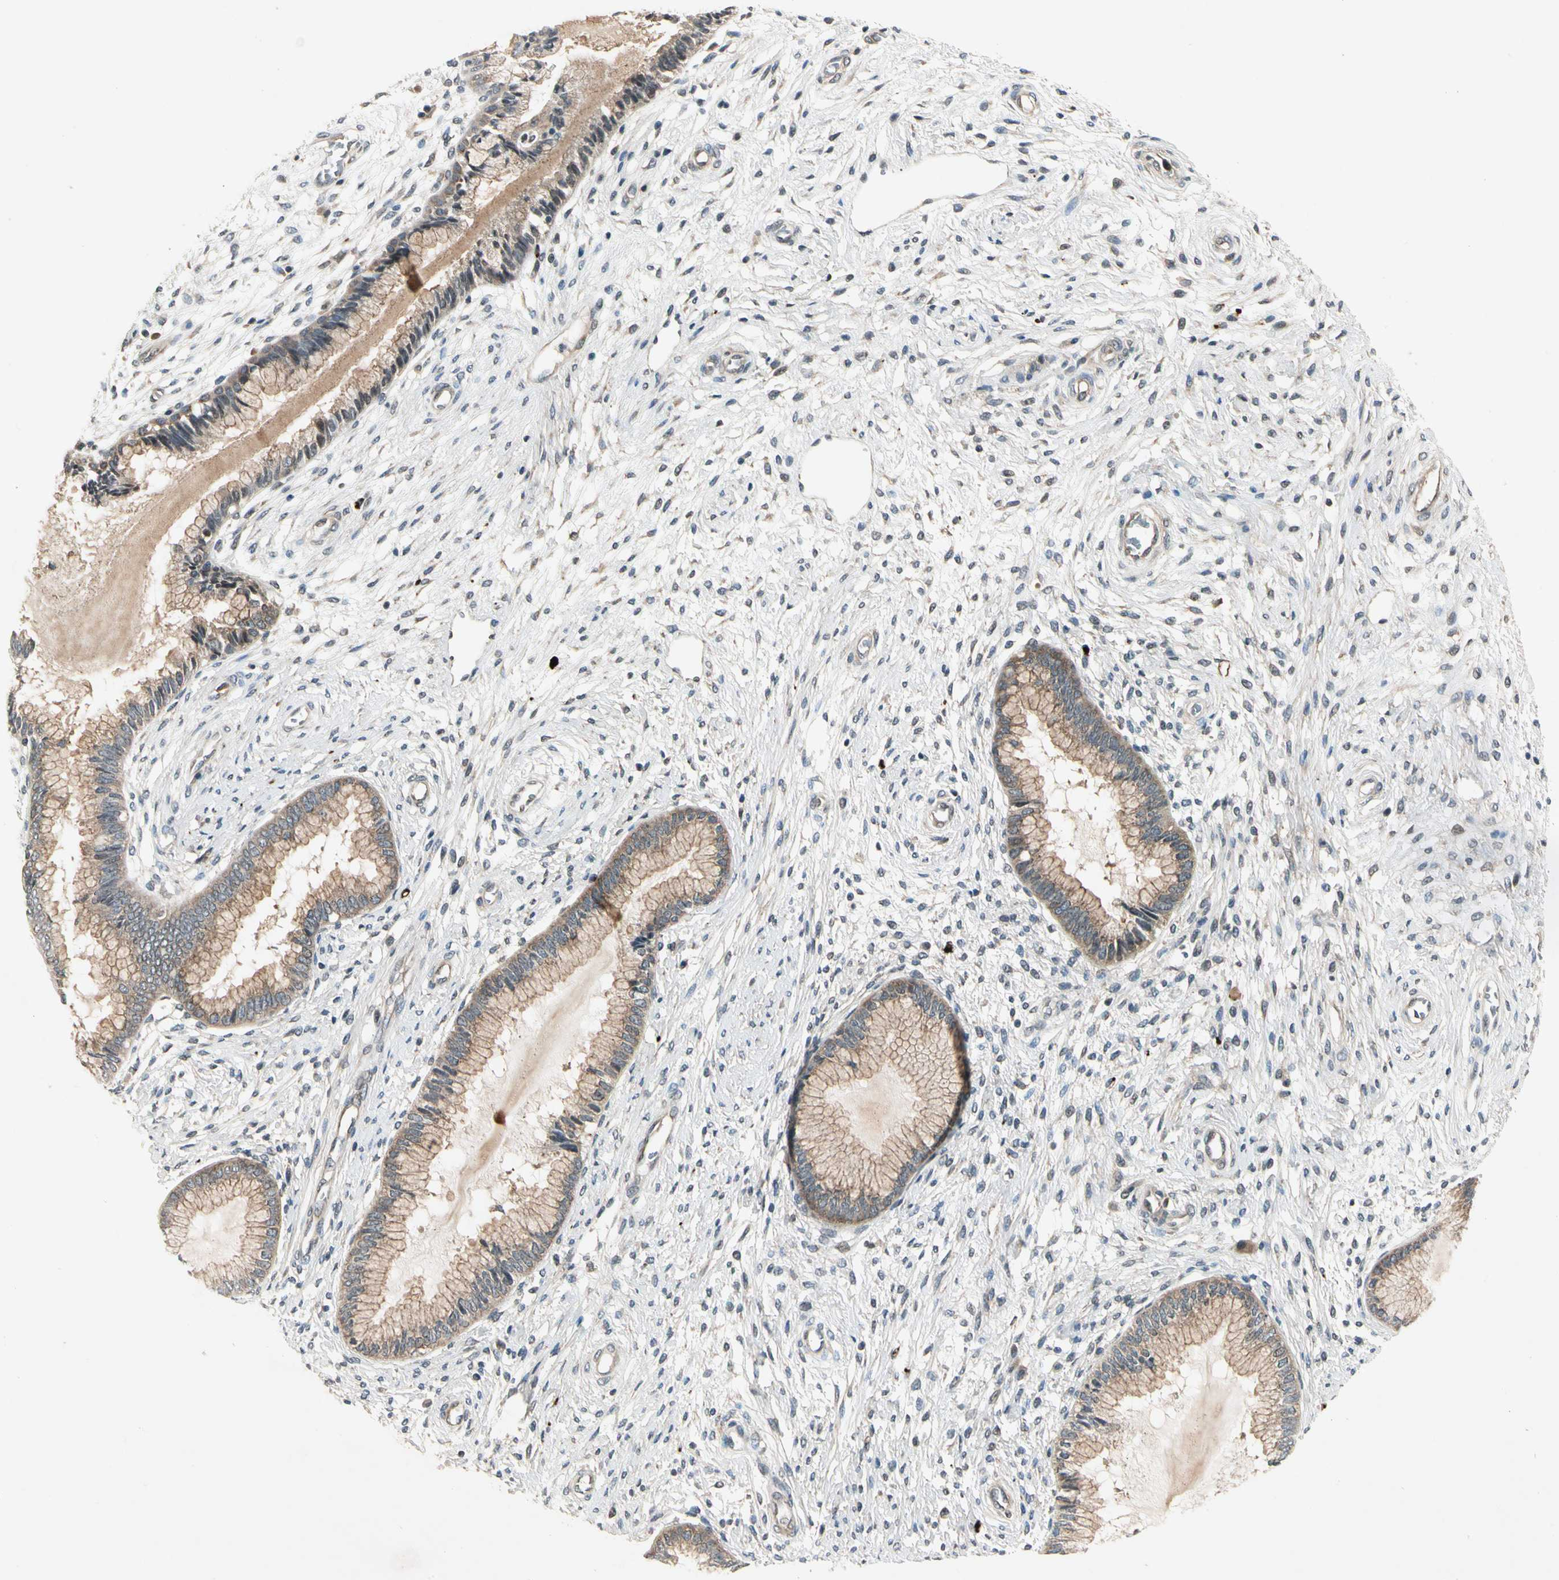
{"staining": {"intensity": "moderate", "quantity": "25%-75%", "location": "cytoplasmic/membranous"}, "tissue": "cervix", "cell_type": "Glandular cells", "image_type": "normal", "snomed": [{"axis": "morphology", "description": "Normal tissue, NOS"}, {"axis": "topography", "description": "Cervix"}], "caption": "Brown immunohistochemical staining in benign cervix shows moderate cytoplasmic/membranous positivity in approximately 25%-75% of glandular cells.", "gene": "ROCK2", "patient": {"sex": "female", "age": 27}}